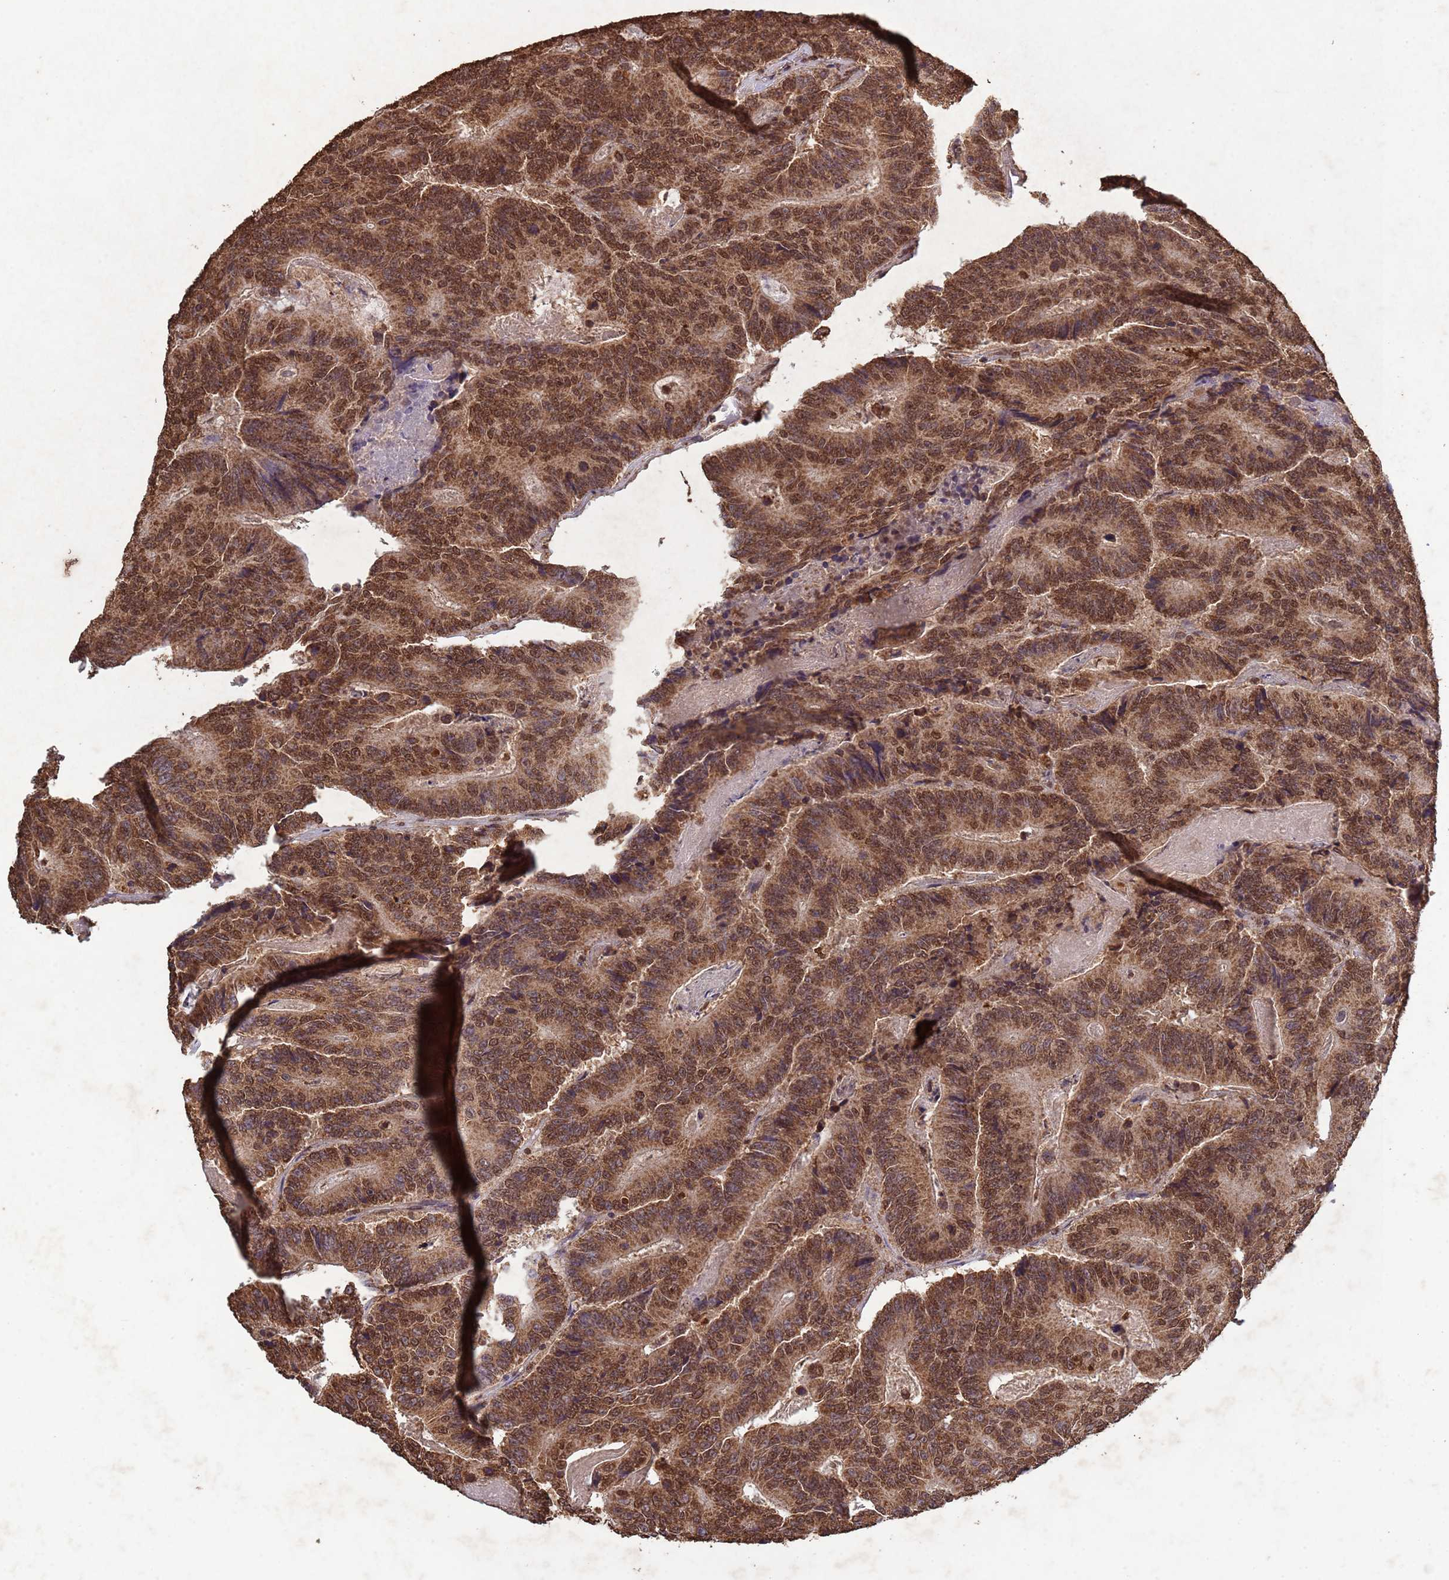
{"staining": {"intensity": "moderate", "quantity": ">75%", "location": "cytoplasmic/membranous,nuclear"}, "tissue": "colorectal cancer", "cell_type": "Tumor cells", "image_type": "cancer", "snomed": [{"axis": "morphology", "description": "Adenocarcinoma, NOS"}, {"axis": "topography", "description": "Colon"}], "caption": "Colorectal cancer (adenocarcinoma) stained for a protein demonstrates moderate cytoplasmic/membranous and nuclear positivity in tumor cells.", "gene": "HDAC10", "patient": {"sex": "male", "age": 83}}